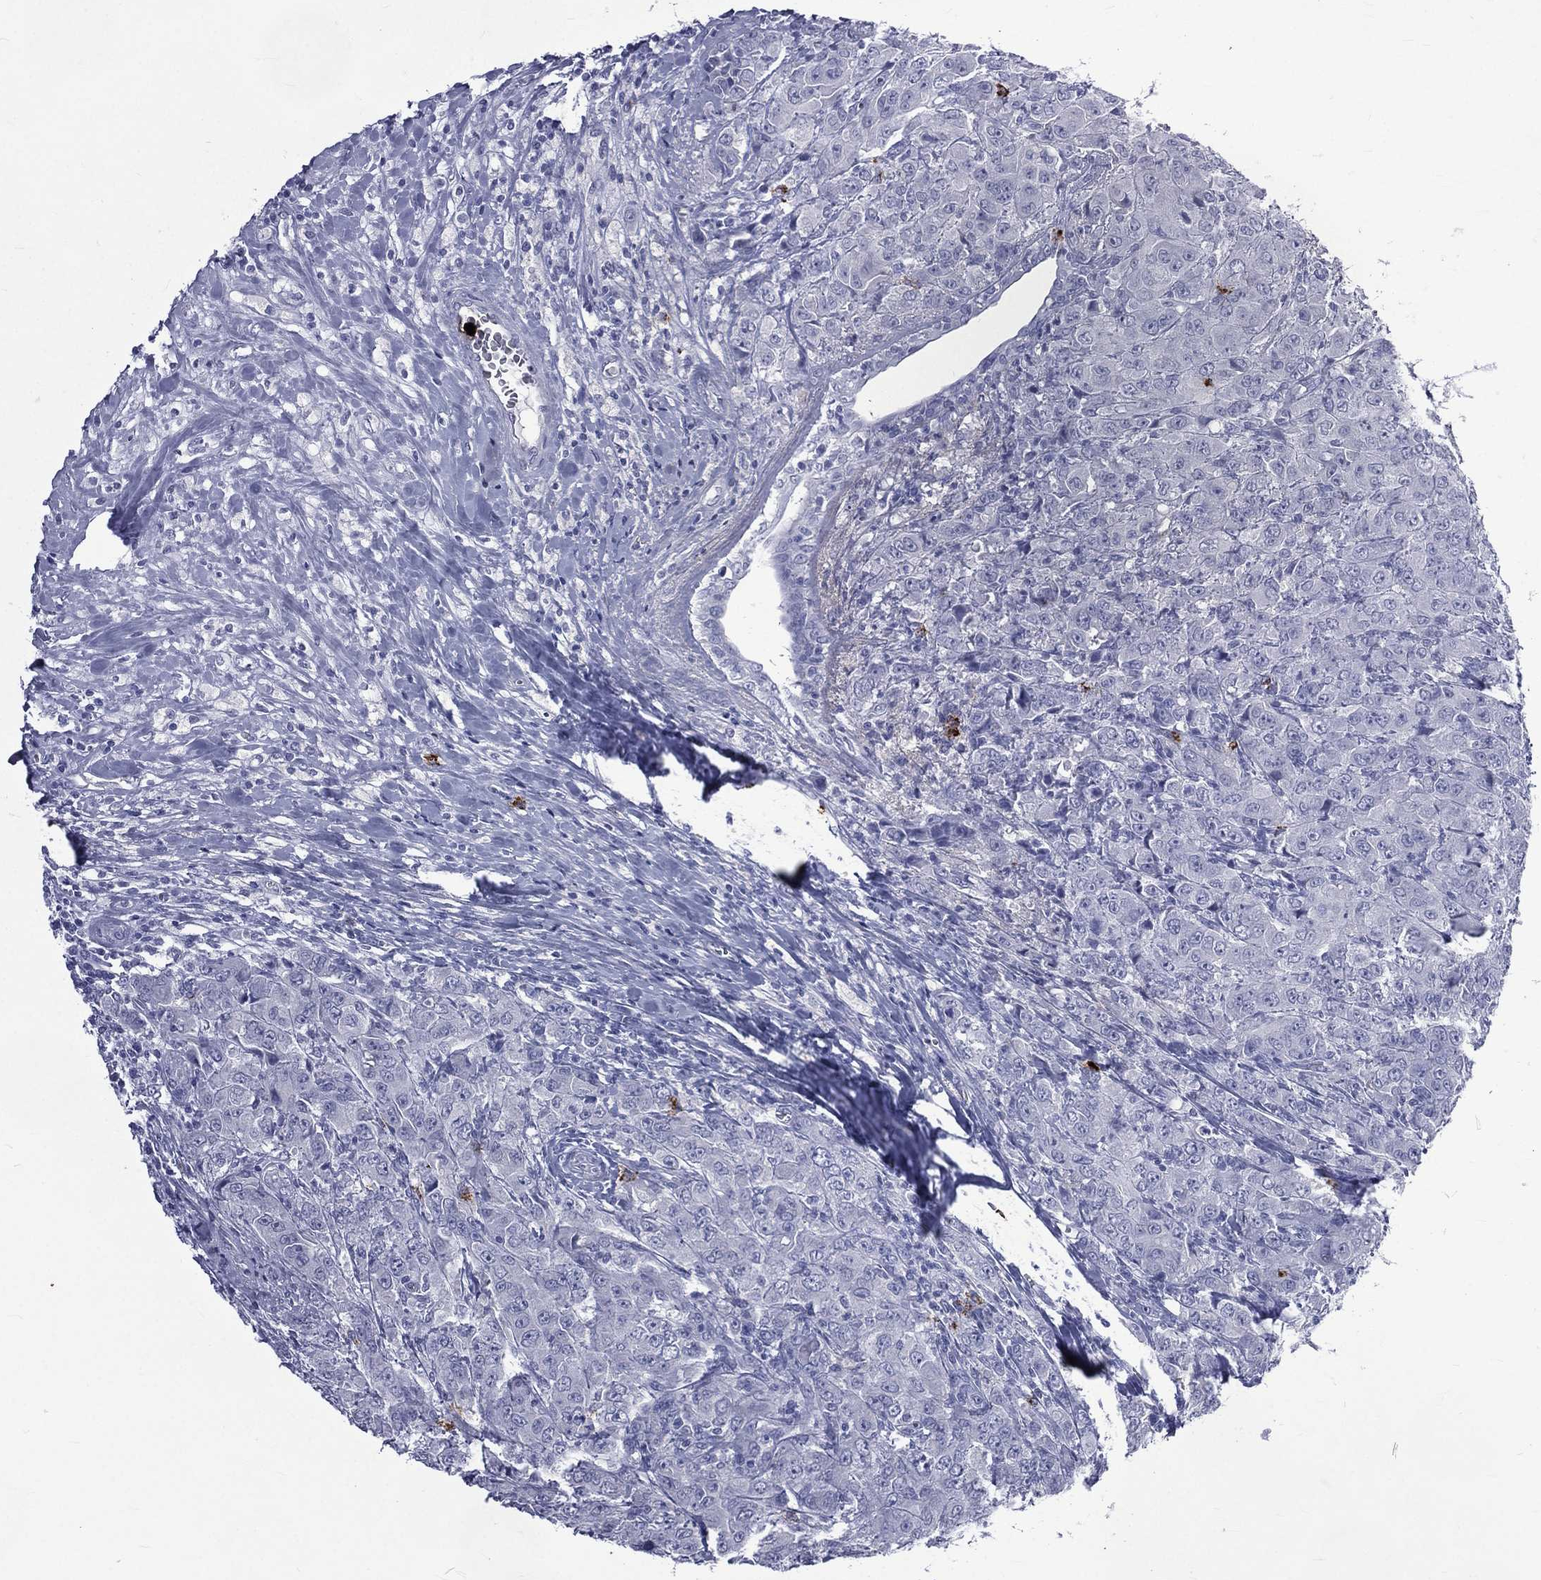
{"staining": {"intensity": "negative", "quantity": "none", "location": "none"}, "tissue": "breast cancer", "cell_type": "Tumor cells", "image_type": "cancer", "snomed": [{"axis": "morphology", "description": "Duct carcinoma"}, {"axis": "topography", "description": "Breast"}], "caption": "Tumor cells show no significant protein expression in breast cancer (infiltrating ductal carcinoma).", "gene": "ELANE", "patient": {"sex": "female", "age": 43}}